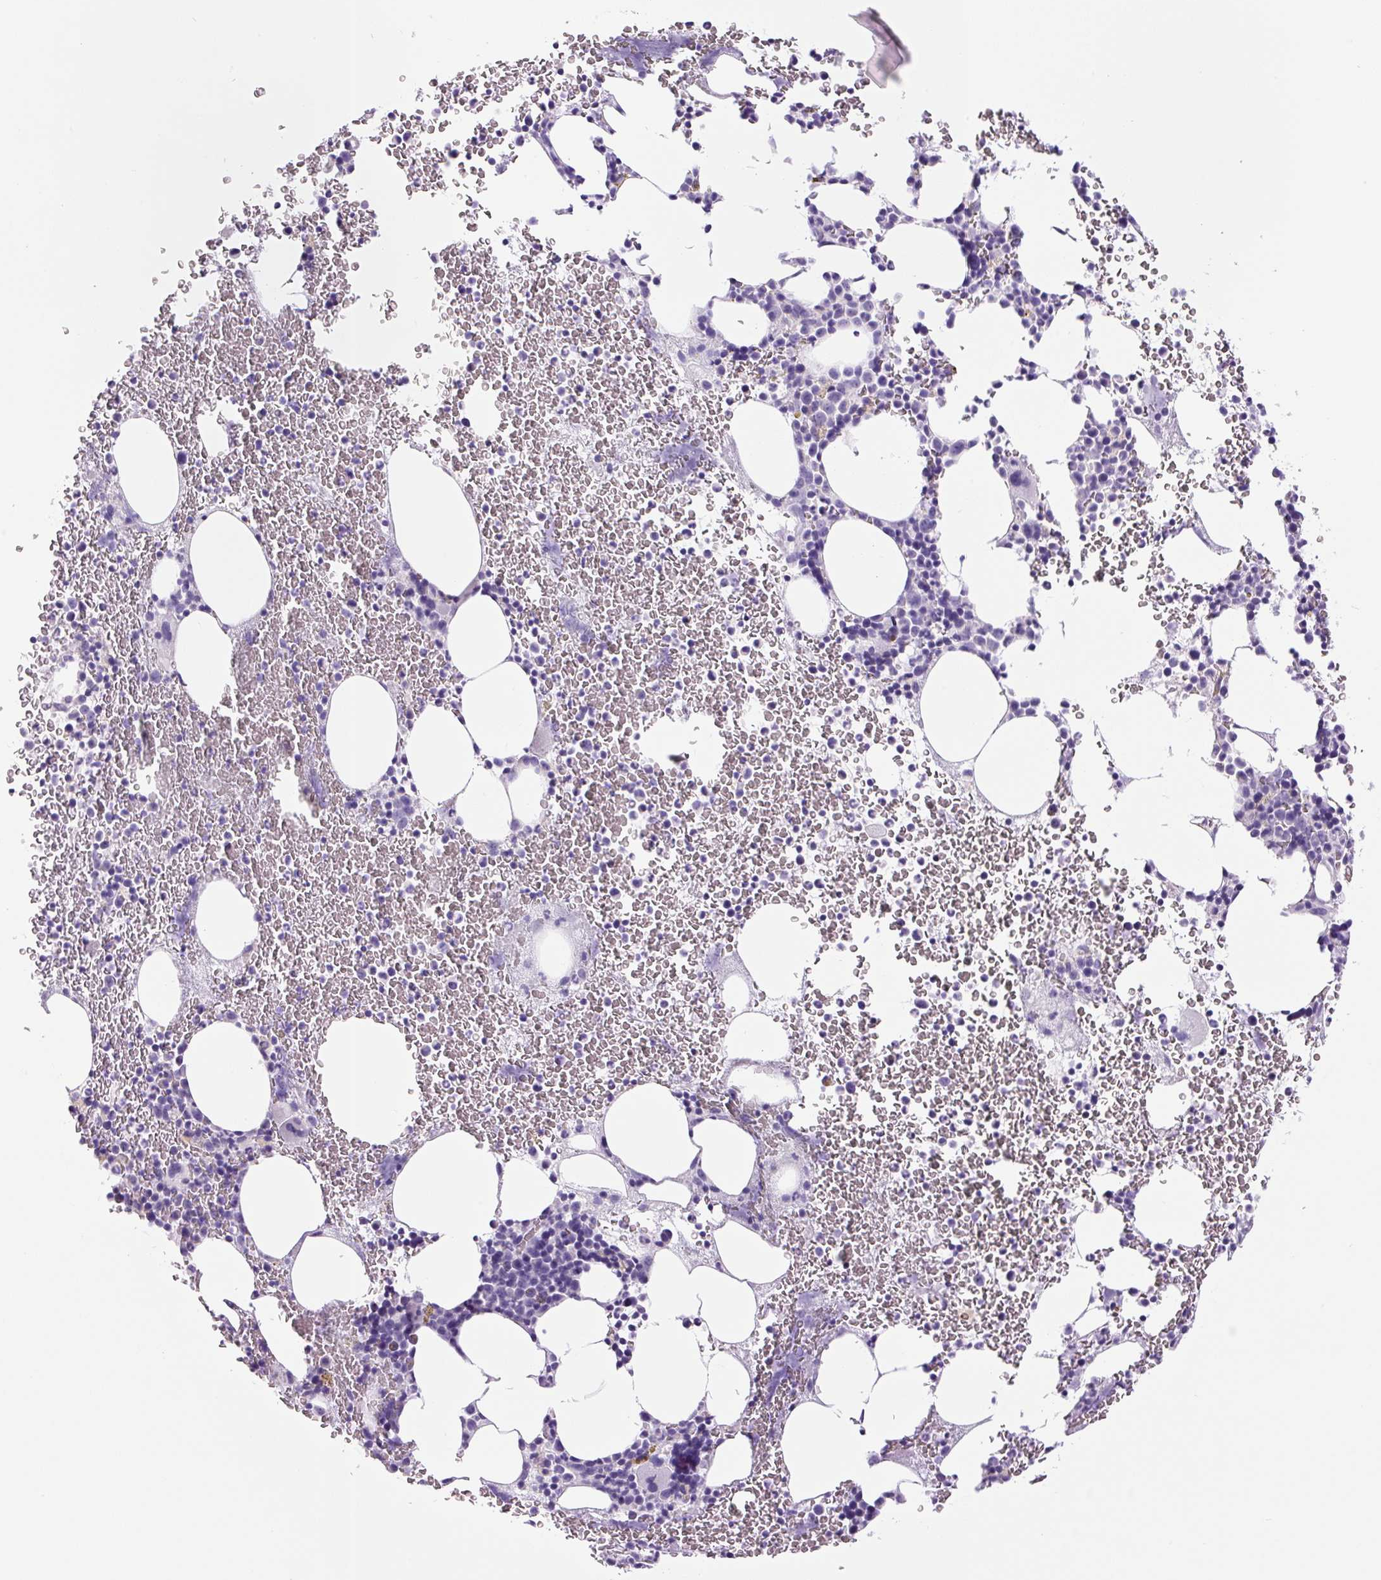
{"staining": {"intensity": "negative", "quantity": "none", "location": "none"}, "tissue": "bone marrow", "cell_type": "Hematopoietic cells", "image_type": "normal", "snomed": [{"axis": "morphology", "description": "Normal tissue, NOS"}, {"axis": "topography", "description": "Bone marrow"}], "caption": "The immunohistochemistry micrograph has no significant expression in hematopoietic cells of bone marrow. (Stains: DAB (3,3'-diaminobenzidine) IHC with hematoxylin counter stain, Microscopy: brightfield microscopy at high magnification).", "gene": "CHGA", "patient": {"sex": "male", "age": 62}}